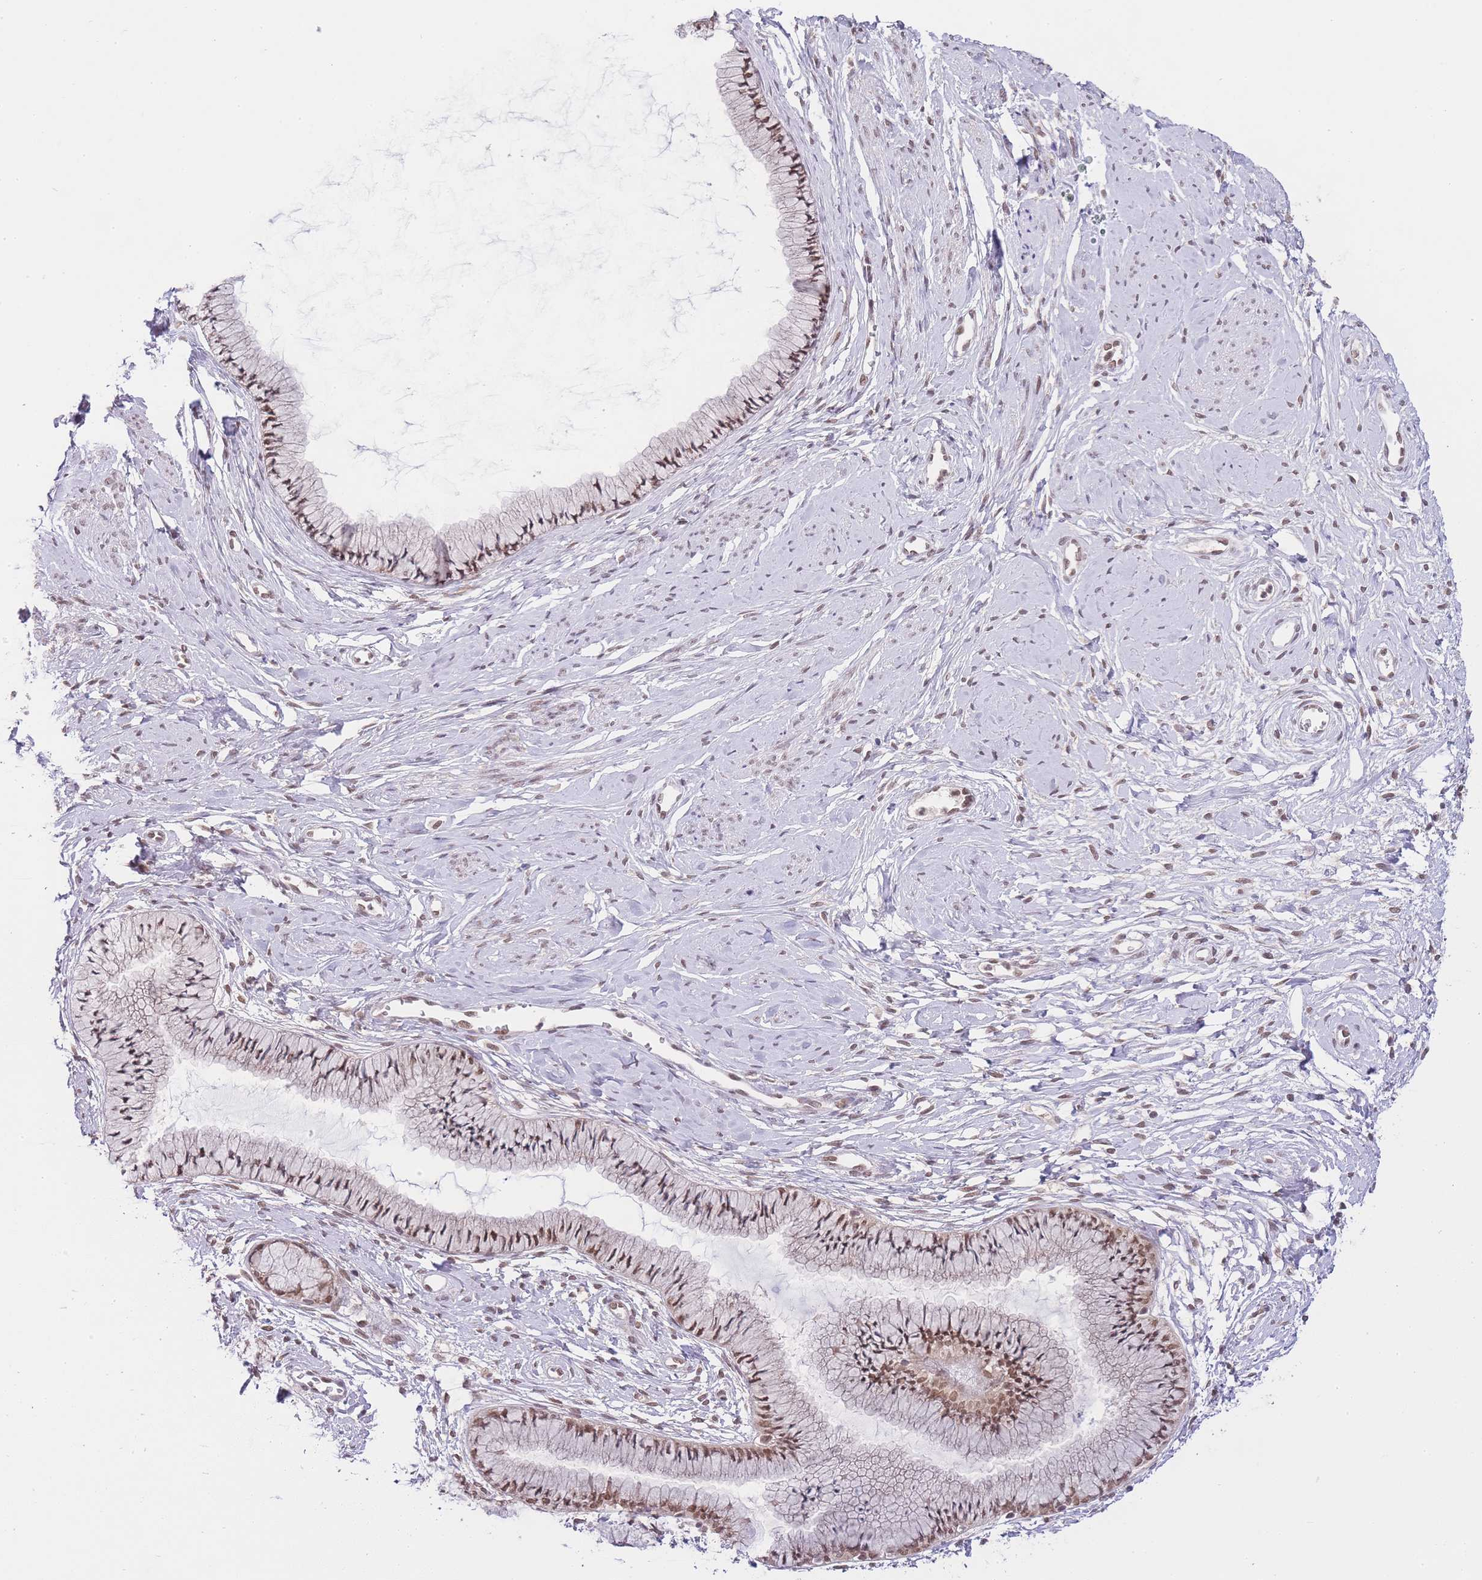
{"staining": {"intensity": "moderate", "quantity": ">75%", "location": "cytoplasmic/membranous,nuclear"}, "tissue": "cervix", "cell_type": "Glandular cells", "image_type": "normal", "snomed": [{"axis": "morphology", "description": "Normal tissue, NOS"}, {"axis": "topography", "description": "Cervix"}], "caption": "IHC image of unremarkable cervix stained for a protein (brown), which demonstrates medium levels of moderate cytoplasmic/membranous,nuclear staining in approximately >75% of glandular cells.", "gene": "TMED3", "patient": {"sex": "female", "age": 42}}